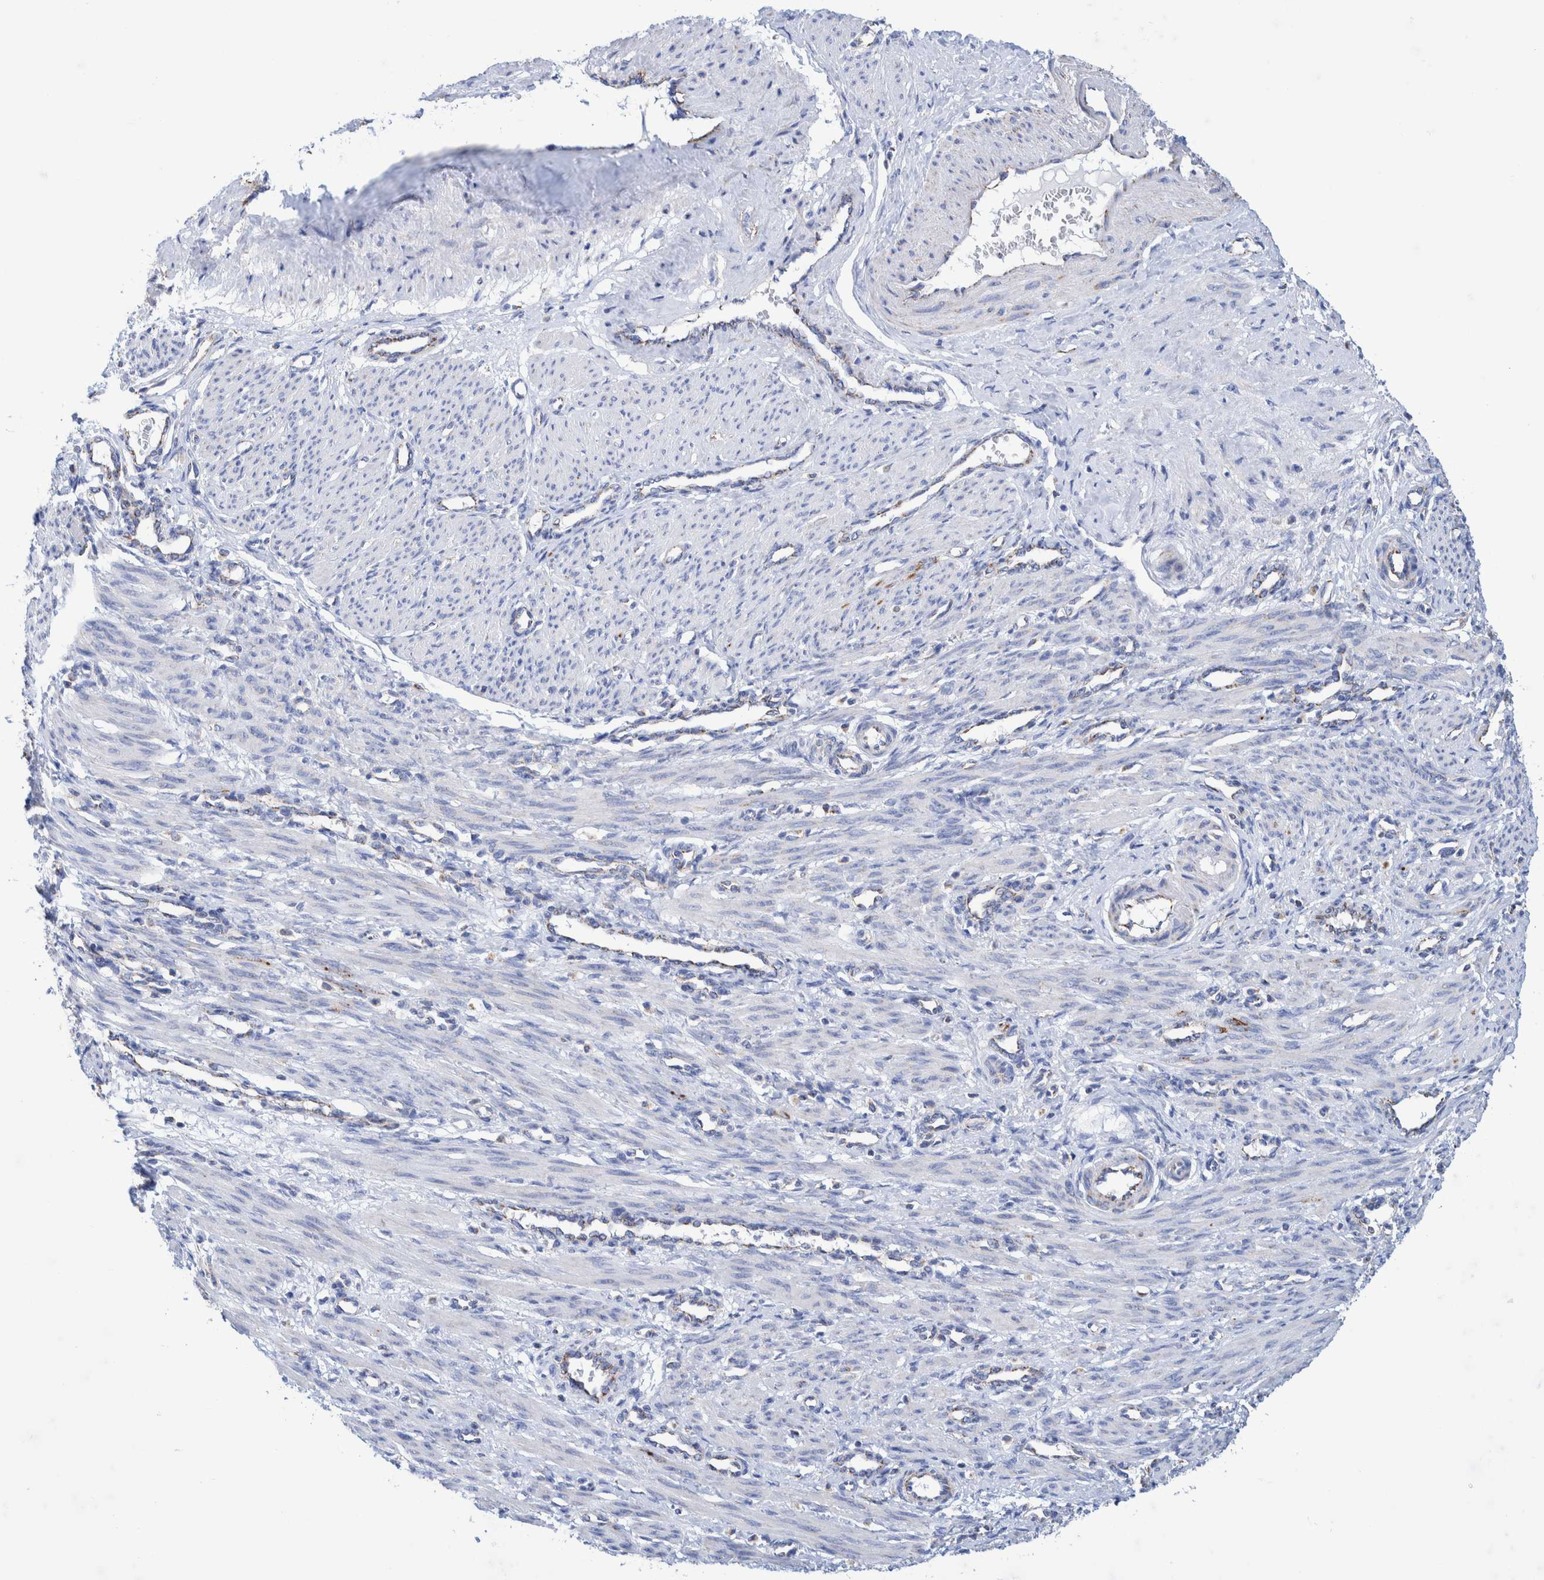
{"staining": {"intensity": "negative", "quantity": "none", "location": "none"}, "tissue": "smooth muscle", "cell_type": "Smooth muscle cells", "image_type": "normal", "snomed": [{"axis": "morphology", "description": "Normal tissue, NOS"}, {"axis": "topography", "description": "Endometrium"}], "caption": "Immunohistochemistry micrograph of benign smooth muscle: human smooth muscle stained with DAB (3,3'-diaminobenzidine) exhibits no significant protein positivity in smooth muscle cells.", "gene": "DECR1", "patient": {"sex": "female", "age": 33}}